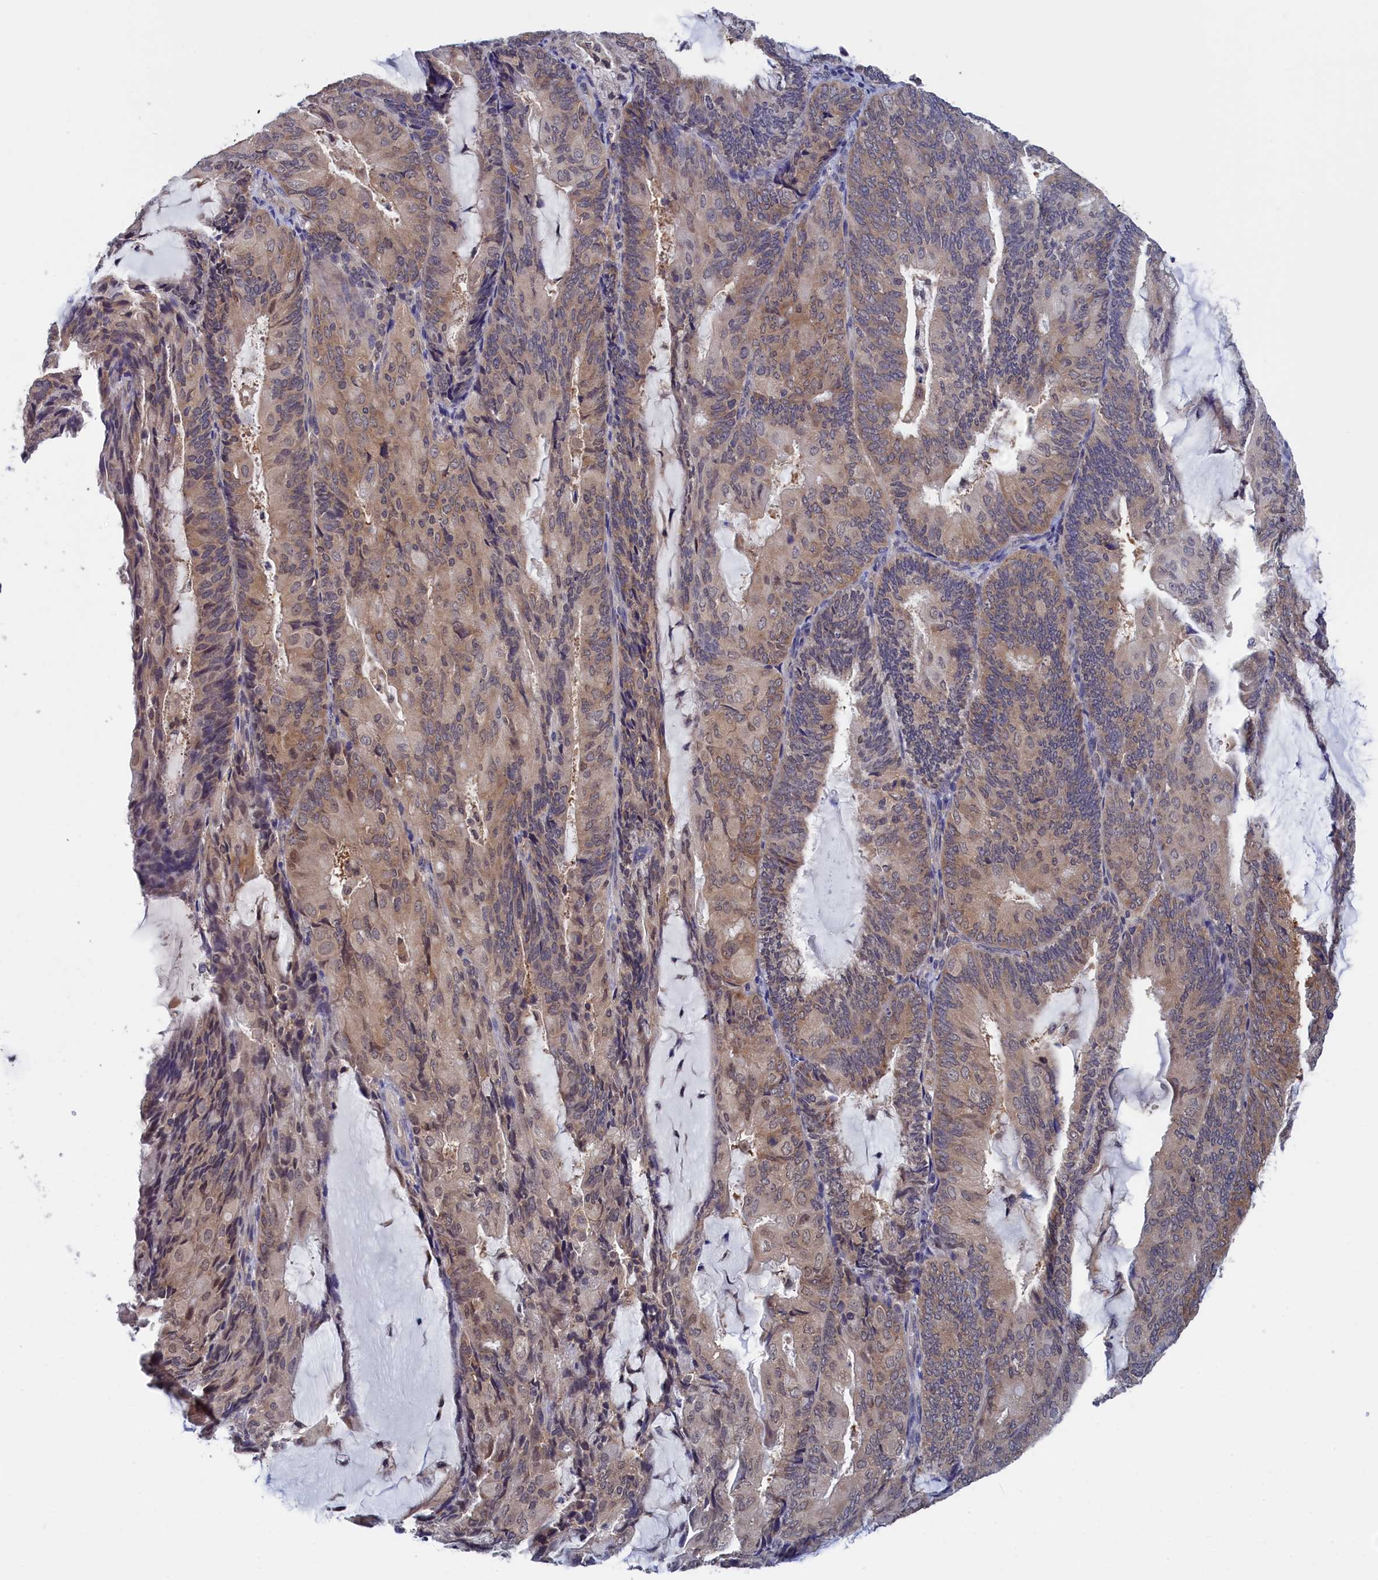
{"staining": {"intensity": "weak", "quantity": "25%-75%", "location": "cytoplasmic/membranous,nuclear"}, "tissue": "endometrial cancer", "cell_type": "Tumor cells", "image_type": "cancer", "snomed": [{"axis": "morphology", "description": "Adenocarcinoma, NOS"}, {"axis": "topography", "description": "Endometrium"}], "caption": "Human endometrial cancer (adenocarcinoma) stained with a brown dye shows weak cytoplasmic/membranous and nuclear positive expression in approximately 25%-75% of tumor cells.", "gene": "PGP", "patient": {"sex": "female", "age": 81}}